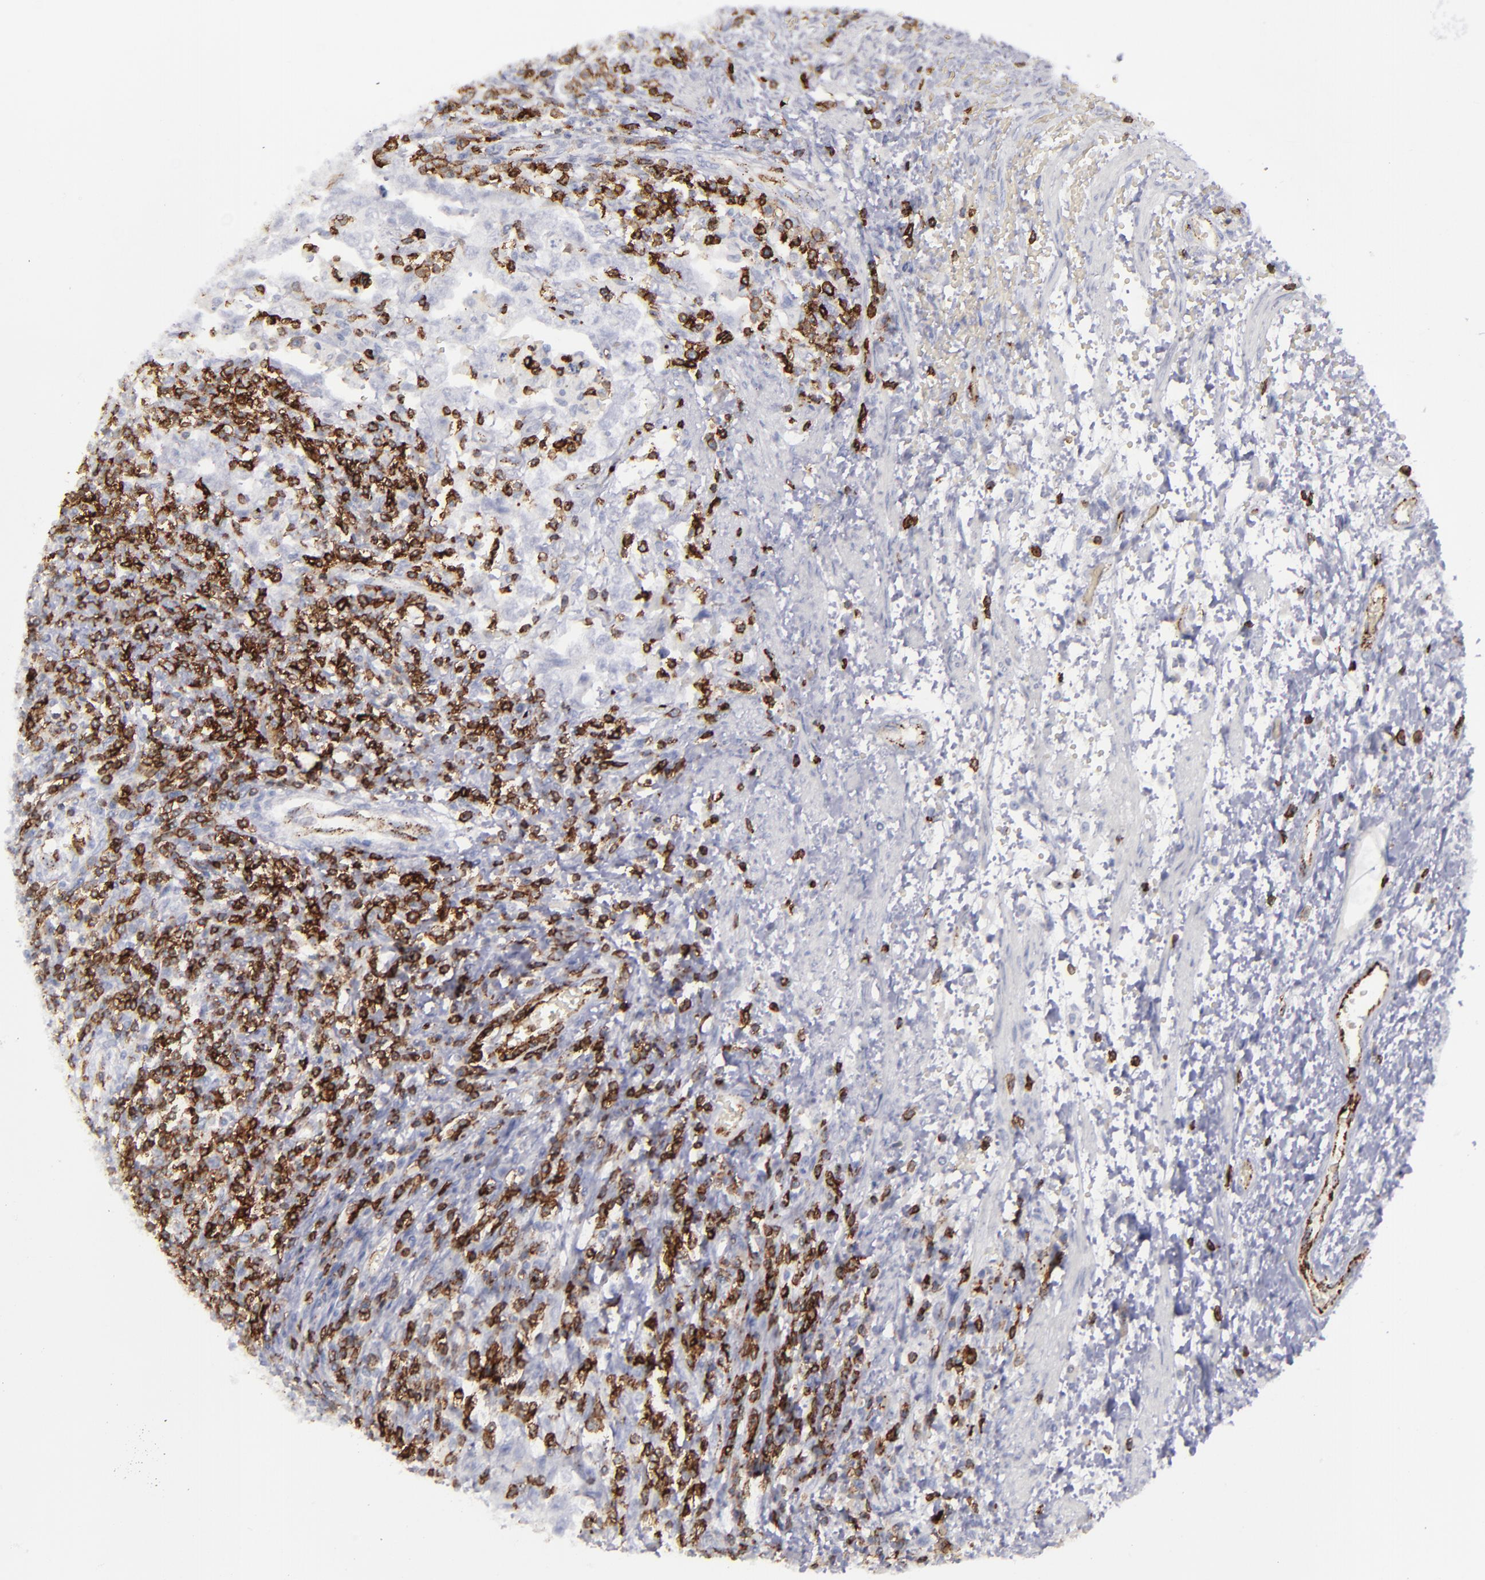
{"staining": {"intensity": "negative", "quantity": "none", "location": "none"}, "tissue": "testis cancer", "cell_type": "Tumor cells", "image_type": "cancer", "snomed": [{"axis": "morphology", "description": "Carcinoma, Embryonal, NOS"}, {"axis": "topography", "description": "Testis"}], "caption": "Human testis cancer stained for a protein using immunohistochemistry (IHC) shows no staining in tumor cells.", "gene": "CD27", "patient": {"sex": "male", "age": 26}}